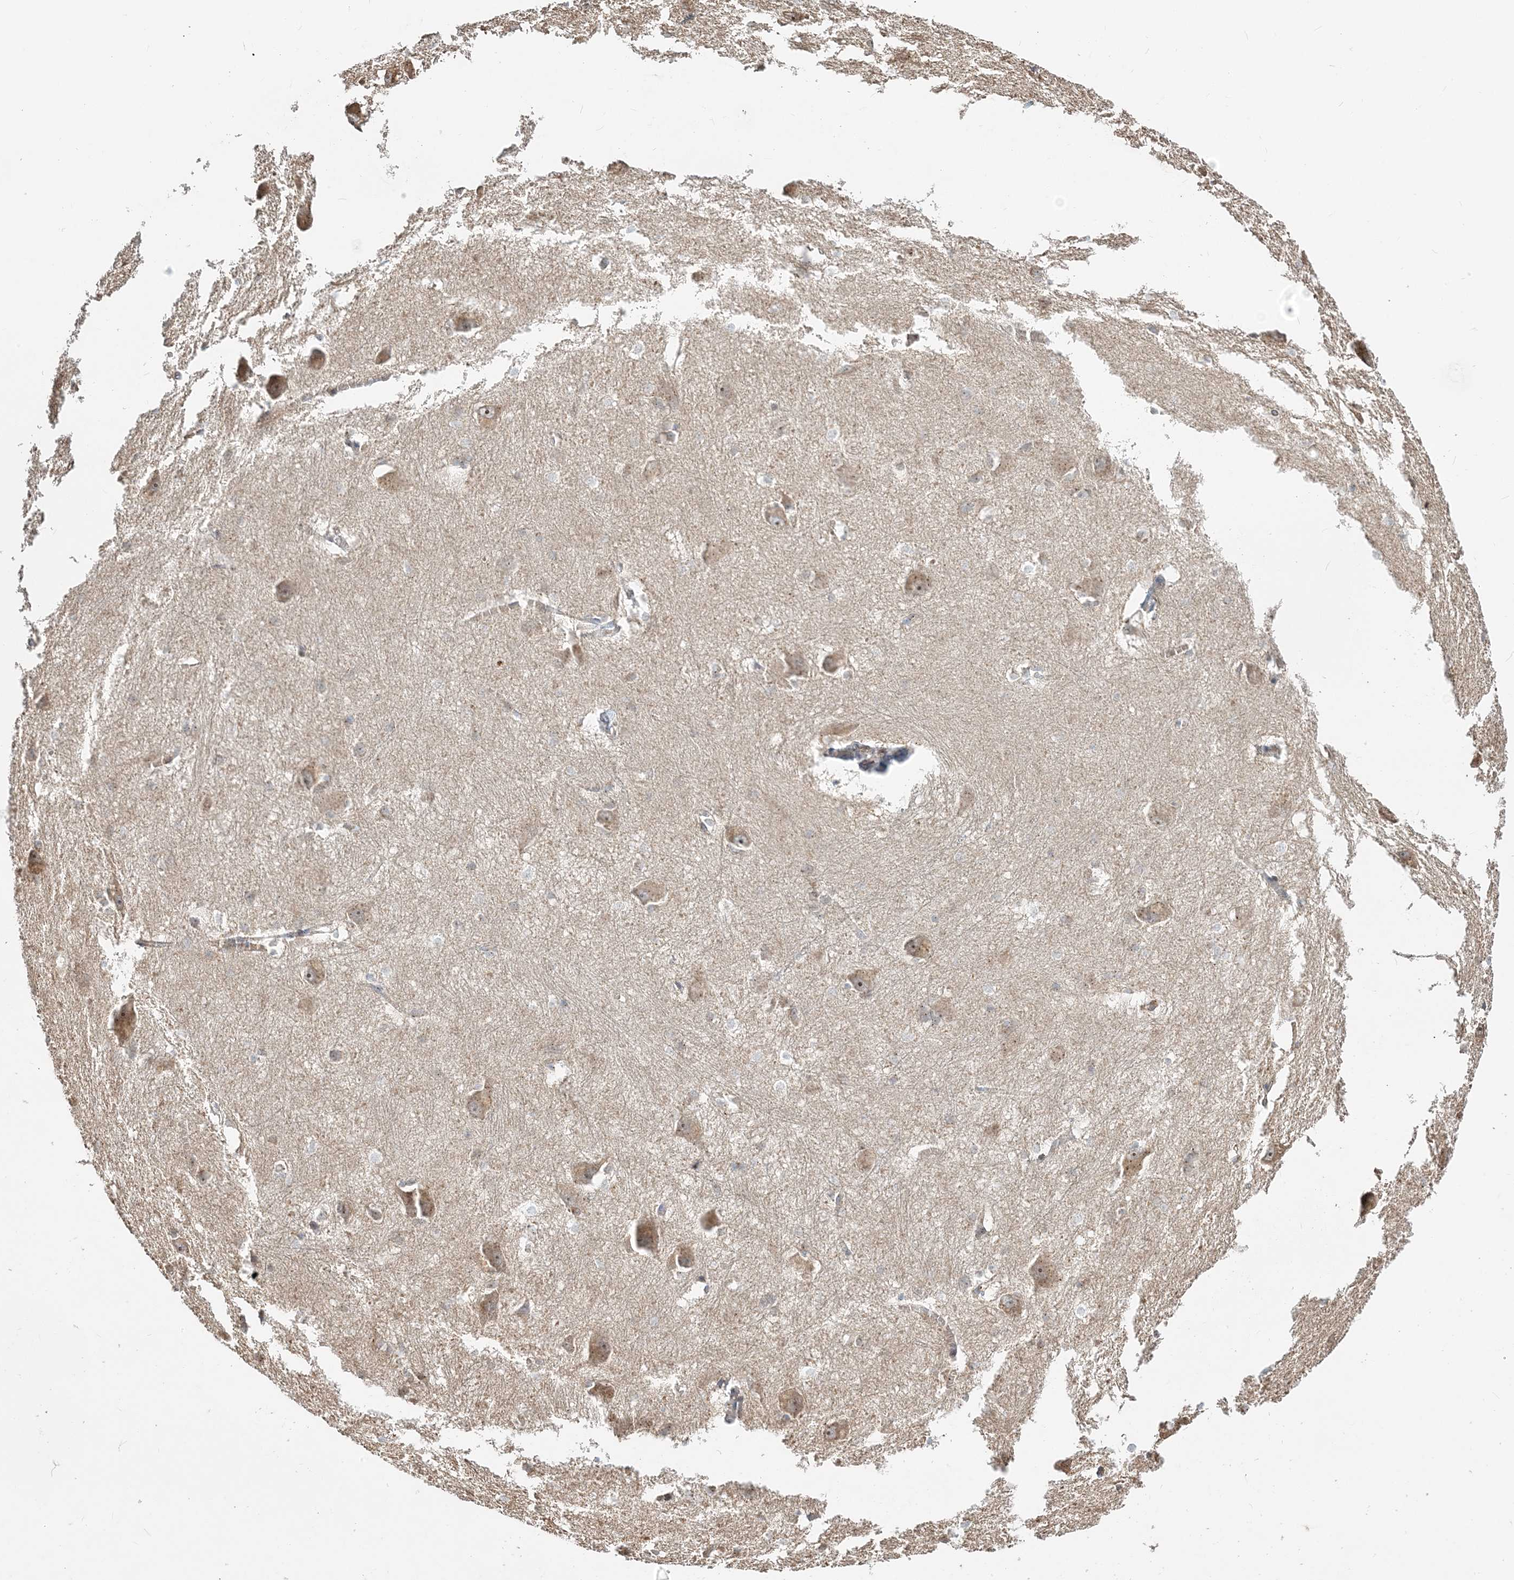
{"staining": {"intensity": "negative", "quantity": "none", "location": "none"}, "tissue": "caudate", "cell_type": "Glial cells", "image_type": "normal", "snomed": [{"axis": "morphology", "description": "Normal tissue, NOS"}, {"axis": "topography", "description": "Lateral ventricle wall"}], "caption": "Protein analysis of benign caudate demonstrates no significant positivity in glial cells.", "gene": "CXXC5", "patient": {"sex": "male", "age": 37}}